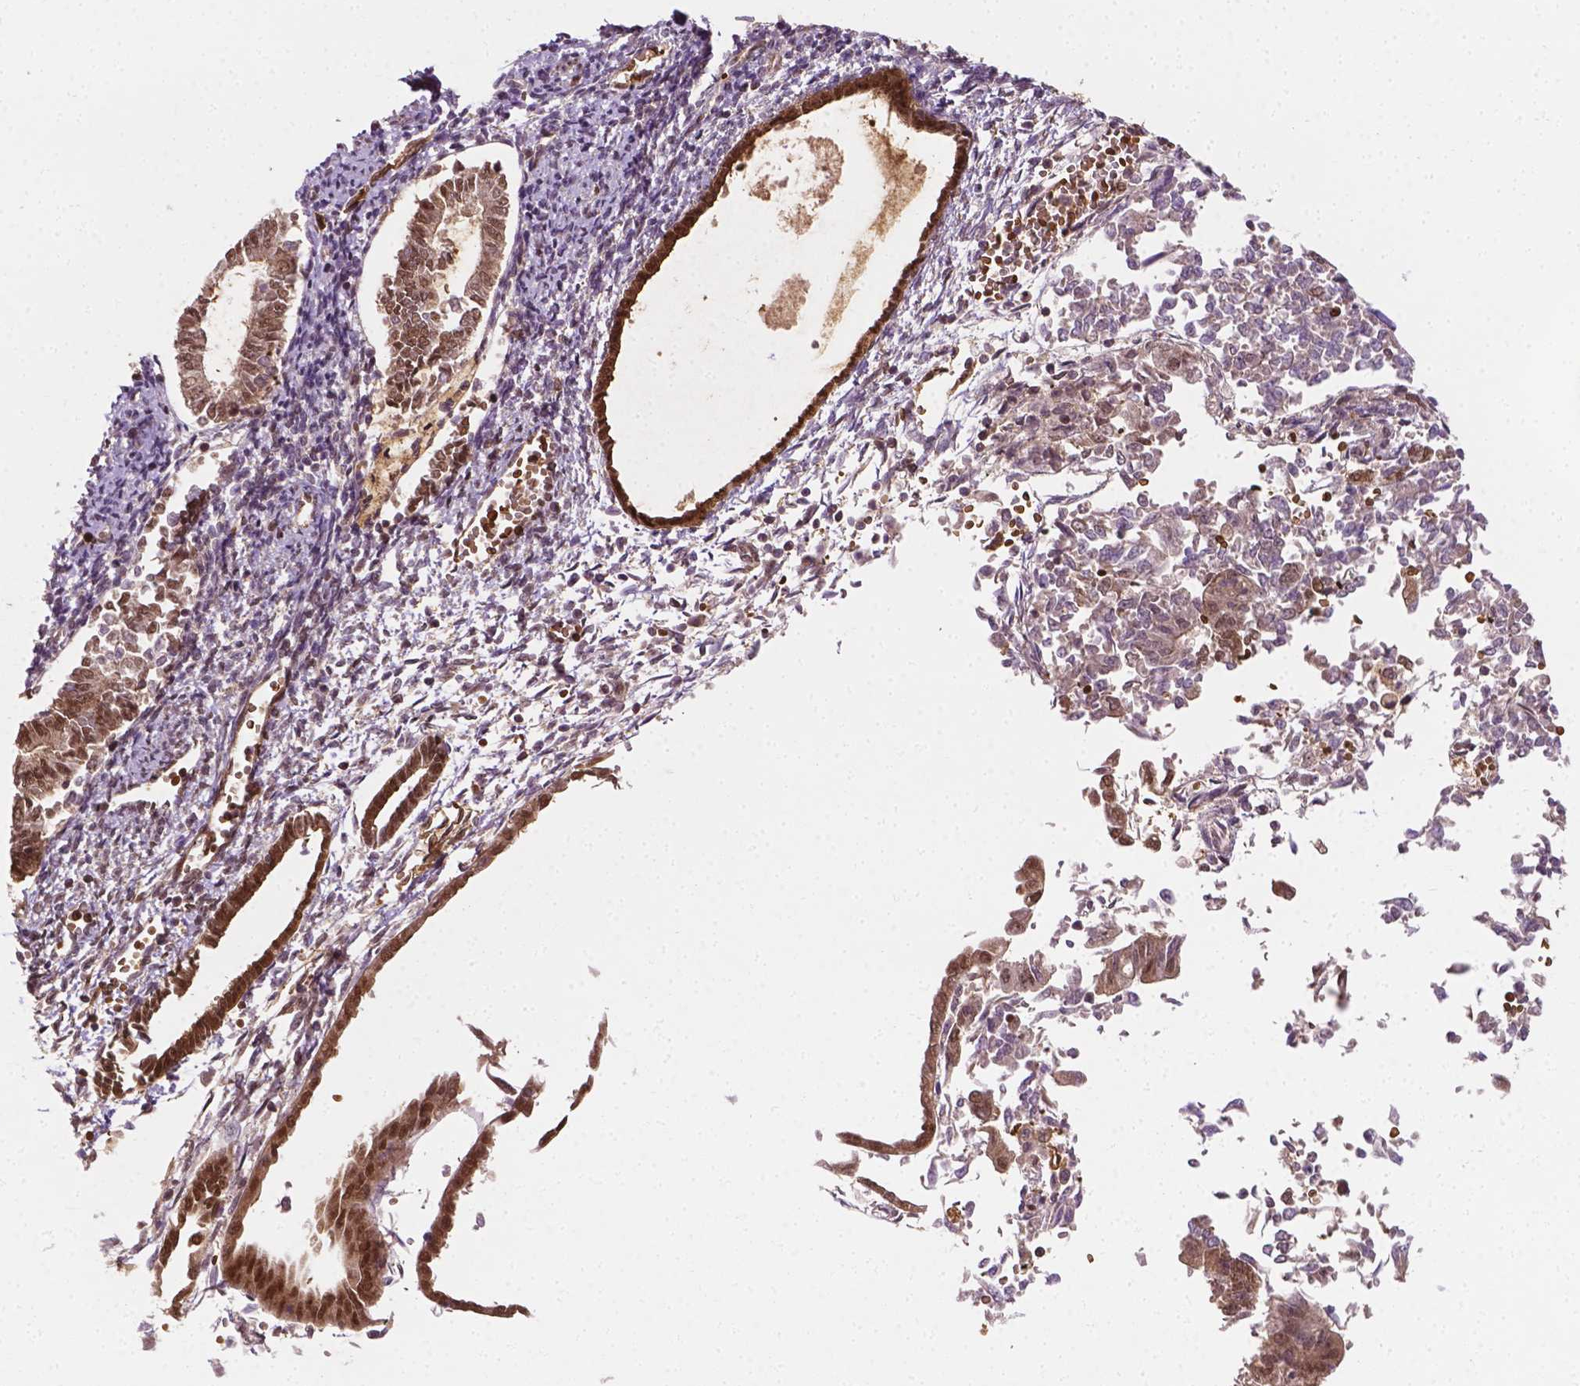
{"staining": {"intensity": "moderate", "quantity": ">75%", "location": "cytoplasmic/membranous,nuclear"}, "tissue": "endometrial cancer", "cell_type": "Tumor cells", "image_type": "cancer", "snomed": [{"axis": "morphology", "description": "Adenocarcinoma, NOS"}, {"axis": "topography", "description": "Endometrium"}], "caption": "Protein staining of adenocarcinoma (endometrial) tissue demonstrates moderate cytoplasmic/membranous and nuclear staining in approximately >75% of tumor cells. (brown staining indicates protein expression, while blue staining denotes nuclei).", "gene": "YAP1", "patient": {"sex": "female", "age": 65}}